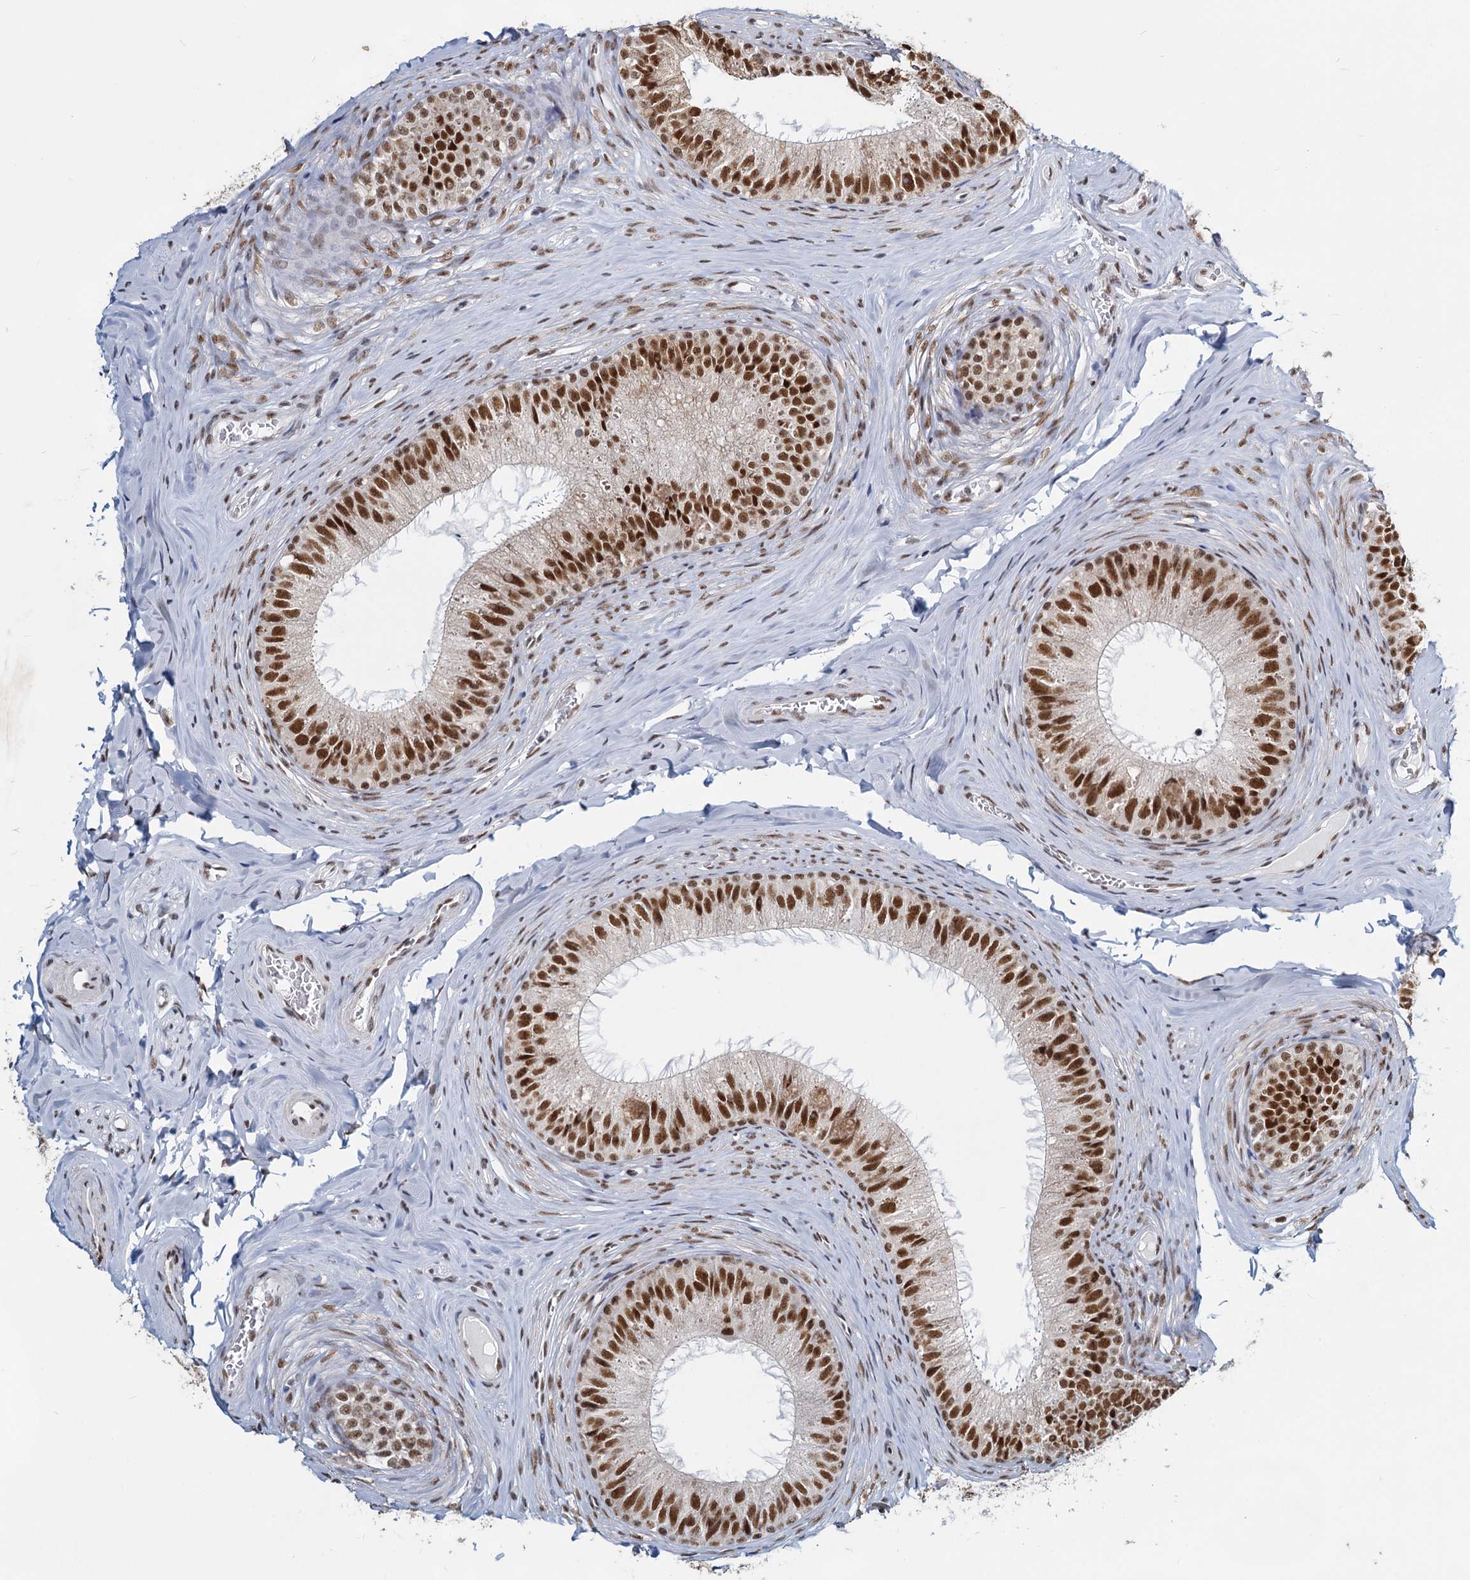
{"staining": {"intensity": "moderate", "quantity": ">75%", "location": "nuclear"}, "tissue": "epididymis", "cell_type": "Glandular cells", "image_type": "normal", "snomed": [{"axis": "morphology", "description": "Normal tissue, NOS"}, {"axis": "topography", "description": "Epididymis"}], "caption": "Moderate nuclear protein expression is present in about >75% of glandular cells in epididymis.", "gene": "METTL14", "patient": {"sex": "male", "age": 34}}